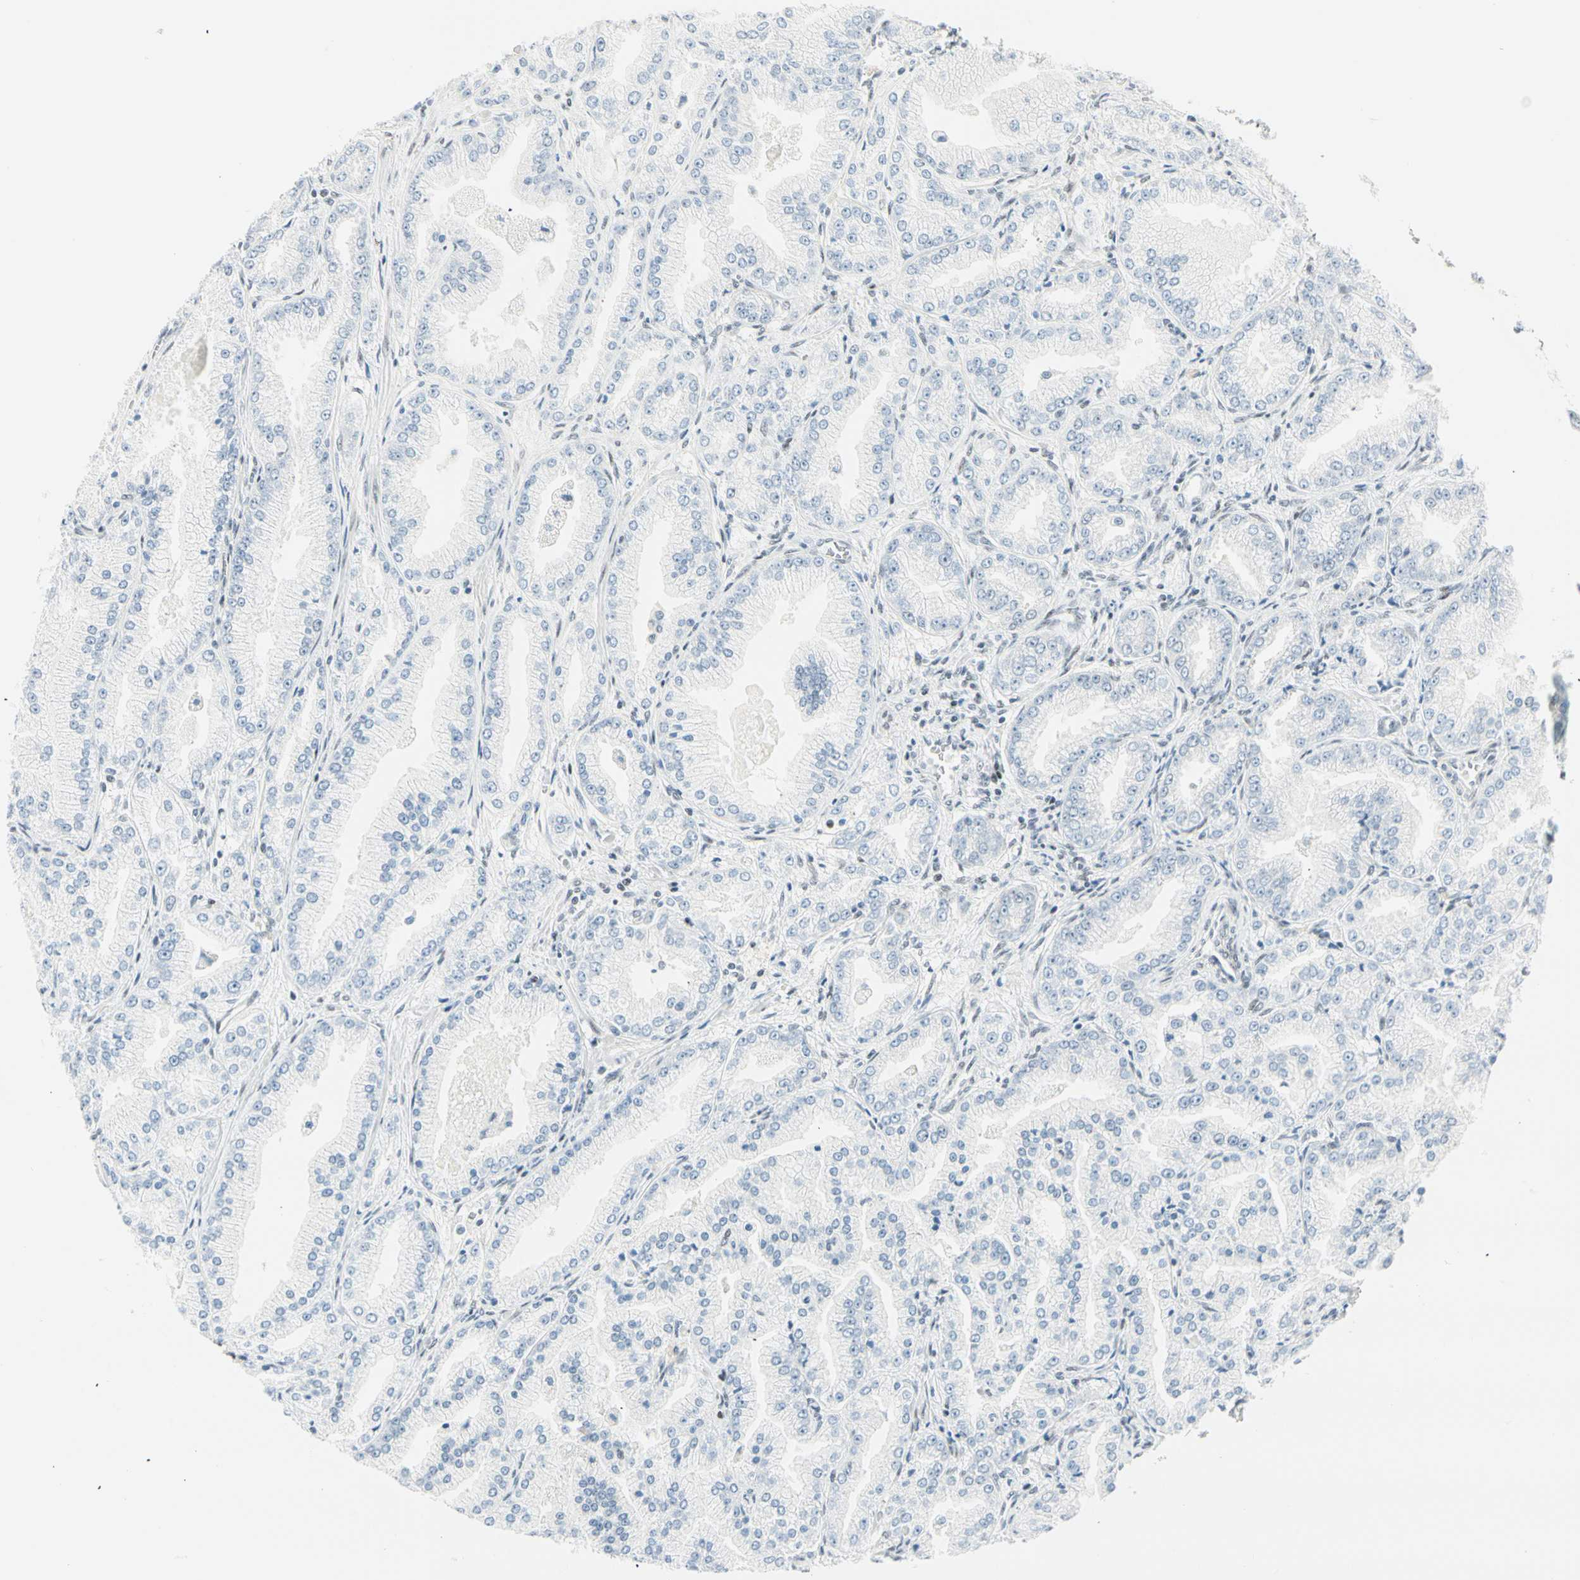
{"staining": {"intensity": "negative", "quantity": "none", "location": "none"}, "tissue": "prostate cancer", "cell_type": "Tumor cells", "image_type": "cancer", "snomed": [{"axis": "morphology", "description": "Adenocarcinoma, High grade"}, {"axis": "topography", "description": "Prostate"}], "caption": "Immunohistochemical staining of prostate cancer (high-grade adenocarcinoma) displays no significant staining in tumor cells. (DAB IHC, high magnification).", "gene": "PKNOX1", "patient": {"sex": "male", "age": 61}}